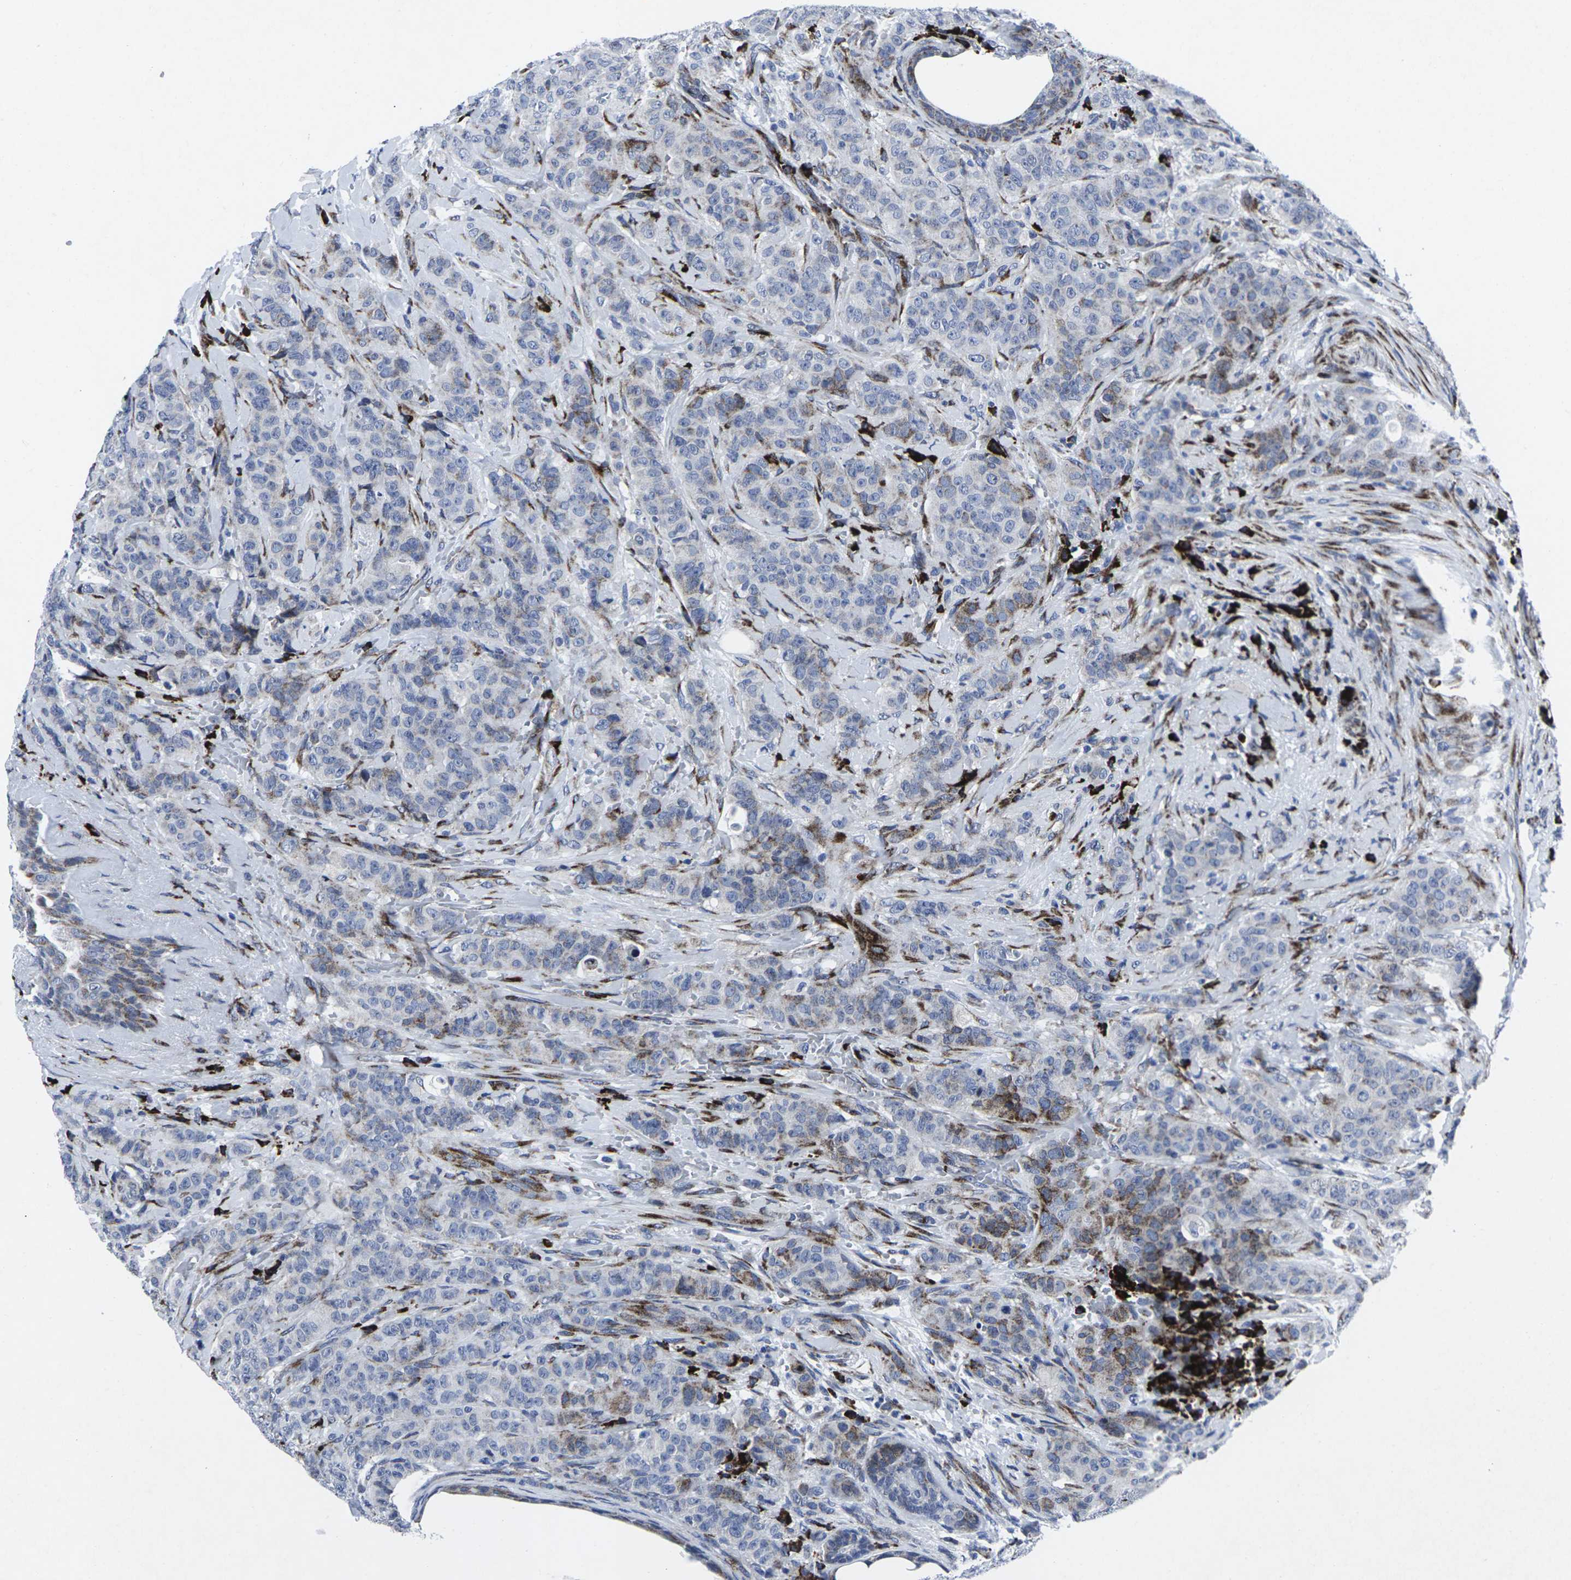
{"staining": {"intensity": "moderate", "quantity": "<25%", "location": "cytoplasmic/membranous"}, "tissue": "breast cancer", "cell_type": "Tumor cells", "image_type": "cancer", "snomed": [{"axis": "morphology", "description": "Normal tissue, NOS"}, {"axis": "morphology", "description": "Duct carcinoma"}, {"axis": "topography", "description": "Breast"}], "caption": "Immunohistochemical staining of human breast invasive ductal carcinoma exhibits low levels of moderate cytoplasmic/membranous protein positivity in about <25% of tumor cells.", "gene": "RPN1", "patient": {"sex": "female", "age": 40}}